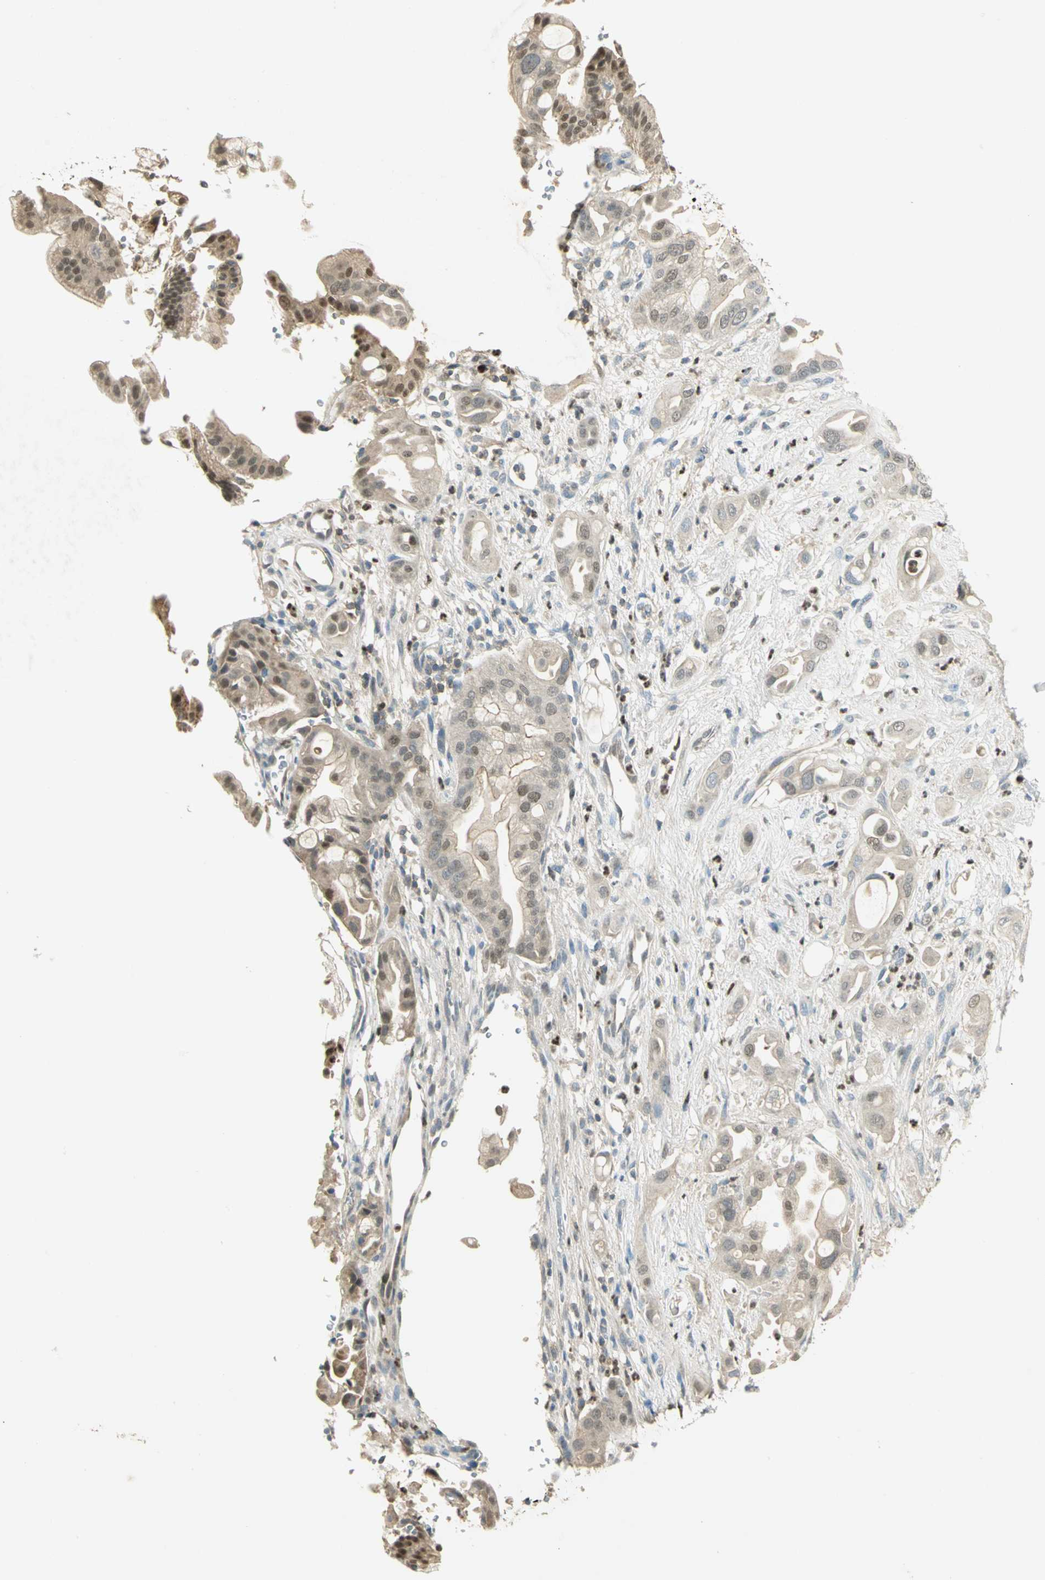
{"staining": {"intensity": "weak", "quantity": "<25%", "location": "cytoplasmic/membranous,nuclear"}, "tissue": "pancreatic cancer", "cell_type": "Tumor cells", "image_type": "cancer", "snomed": [{"axis": "morphology", "description": "Adenocarcinoma, NOS"}, {"axis": "morphology", "description": "Adenocarcinoma, metastatic, NOS"}, {"axis": "topography", "description": "Lymph node"}, {"axis": "topography", "description": "Pancreas"}, {"axis": "topography", "description": "Duodenum"}], "caption": "High magnification brightfield microscopy of pancreatic cancer (metastatic adenocarcinoma) stained with DAB (brown) and counterstained with hematoxylin (blue): tumor cells show no significant staining. Nuclei are stained in blue.", "gene": "BIRC2", "patient": {"sex": "female", "age": 64}}